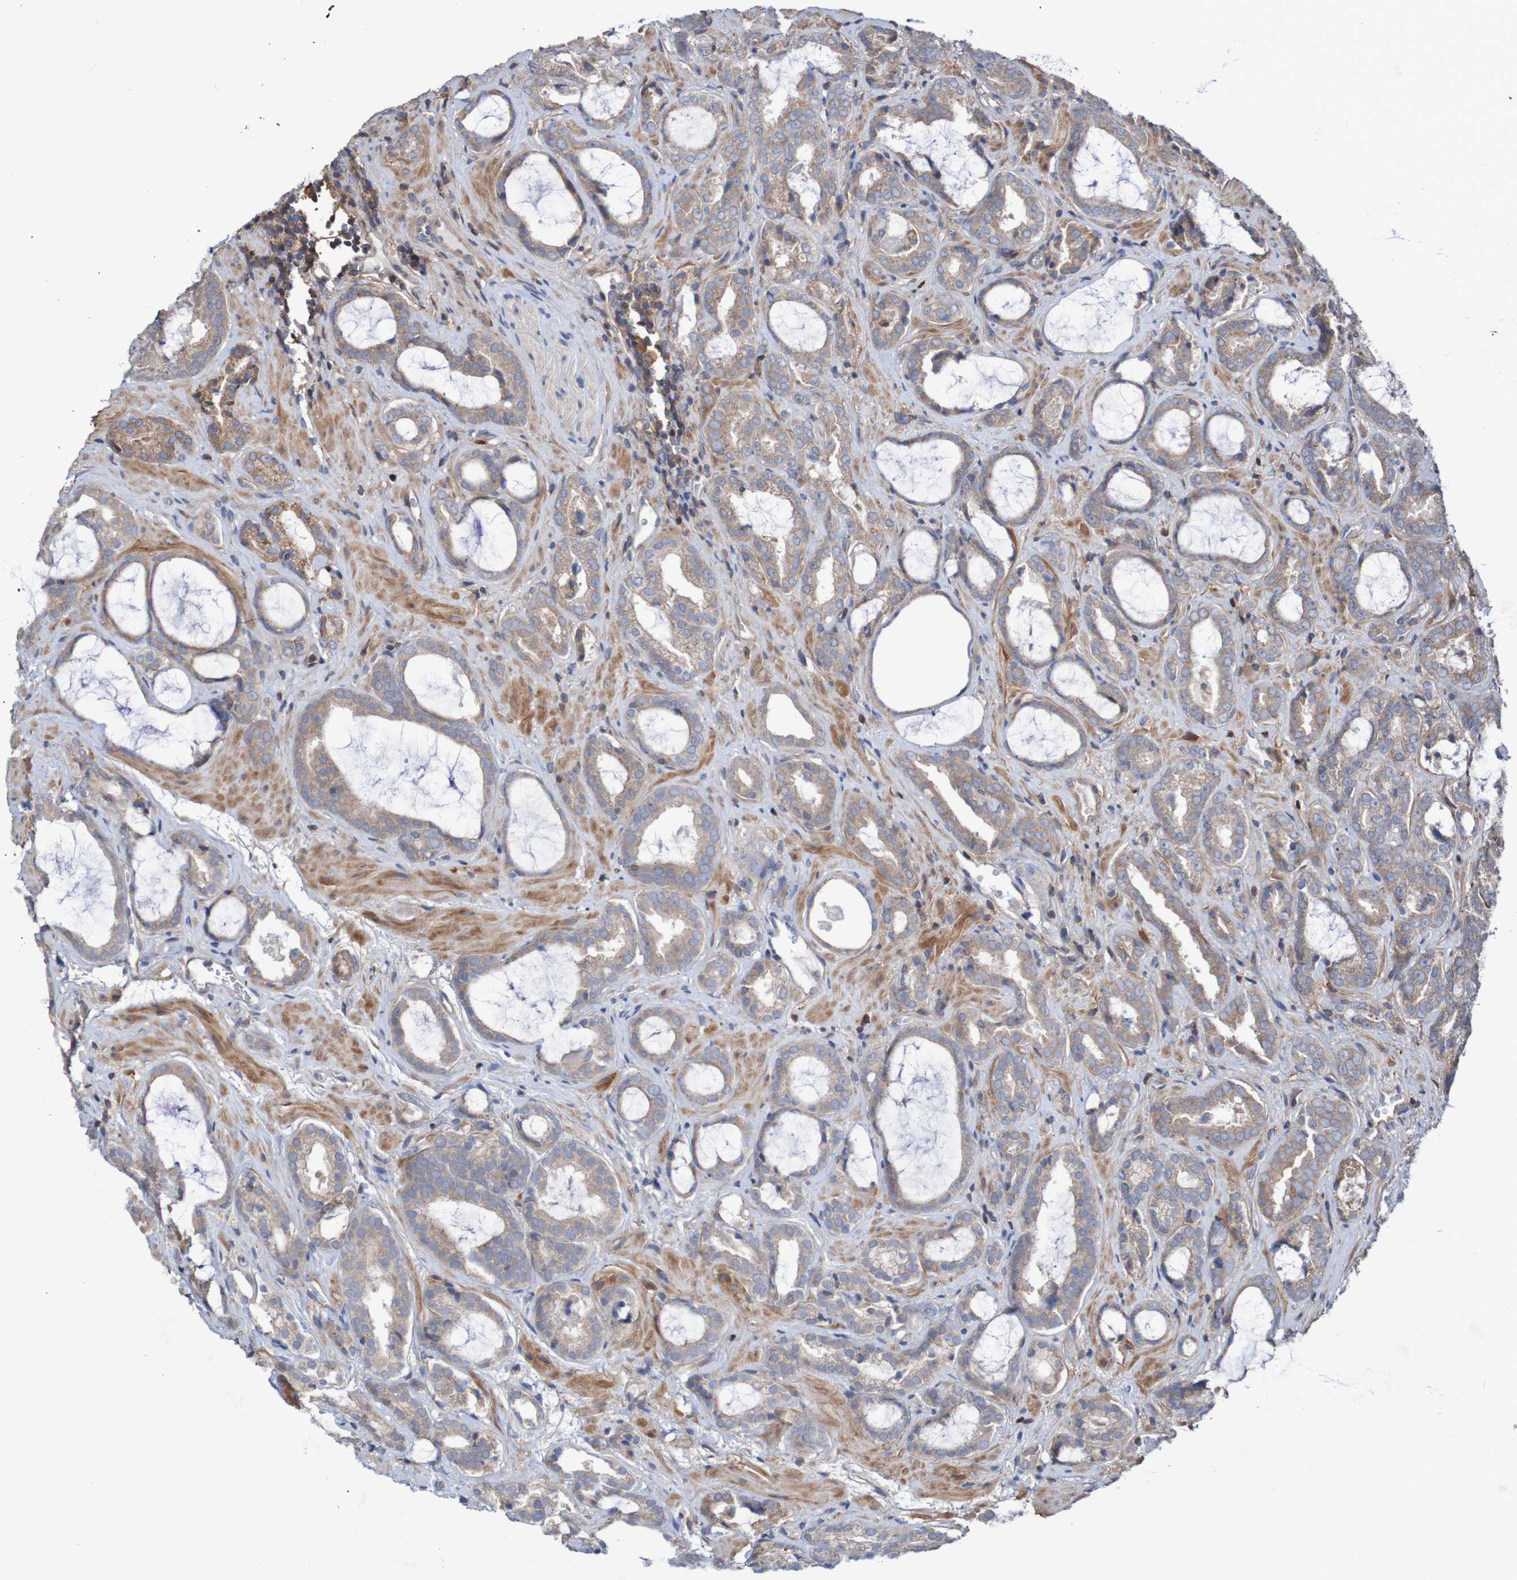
{"staining": {"intensity": "weak", "quantity": ">75%", "location": "cytoplasmic/membranous"}, "tissue": "prostate cancer", "cell_type": "Tumor cells", "image_type": "cancer", "snomed": [{"axis": "morphology", "description": "Adenocarcinoma, Low grade"}, {"axis": "topography", "description": "Prostate"}], "caption": "The micrograph exhibits a brown stain indicating the presence of a protein in the cytoplasmic/membranous of tumor cells in prostate cancer (low-grade adenocarcinoma).", "gene": "PDGFB", "patient": {"sex": "male", "age": 60}}